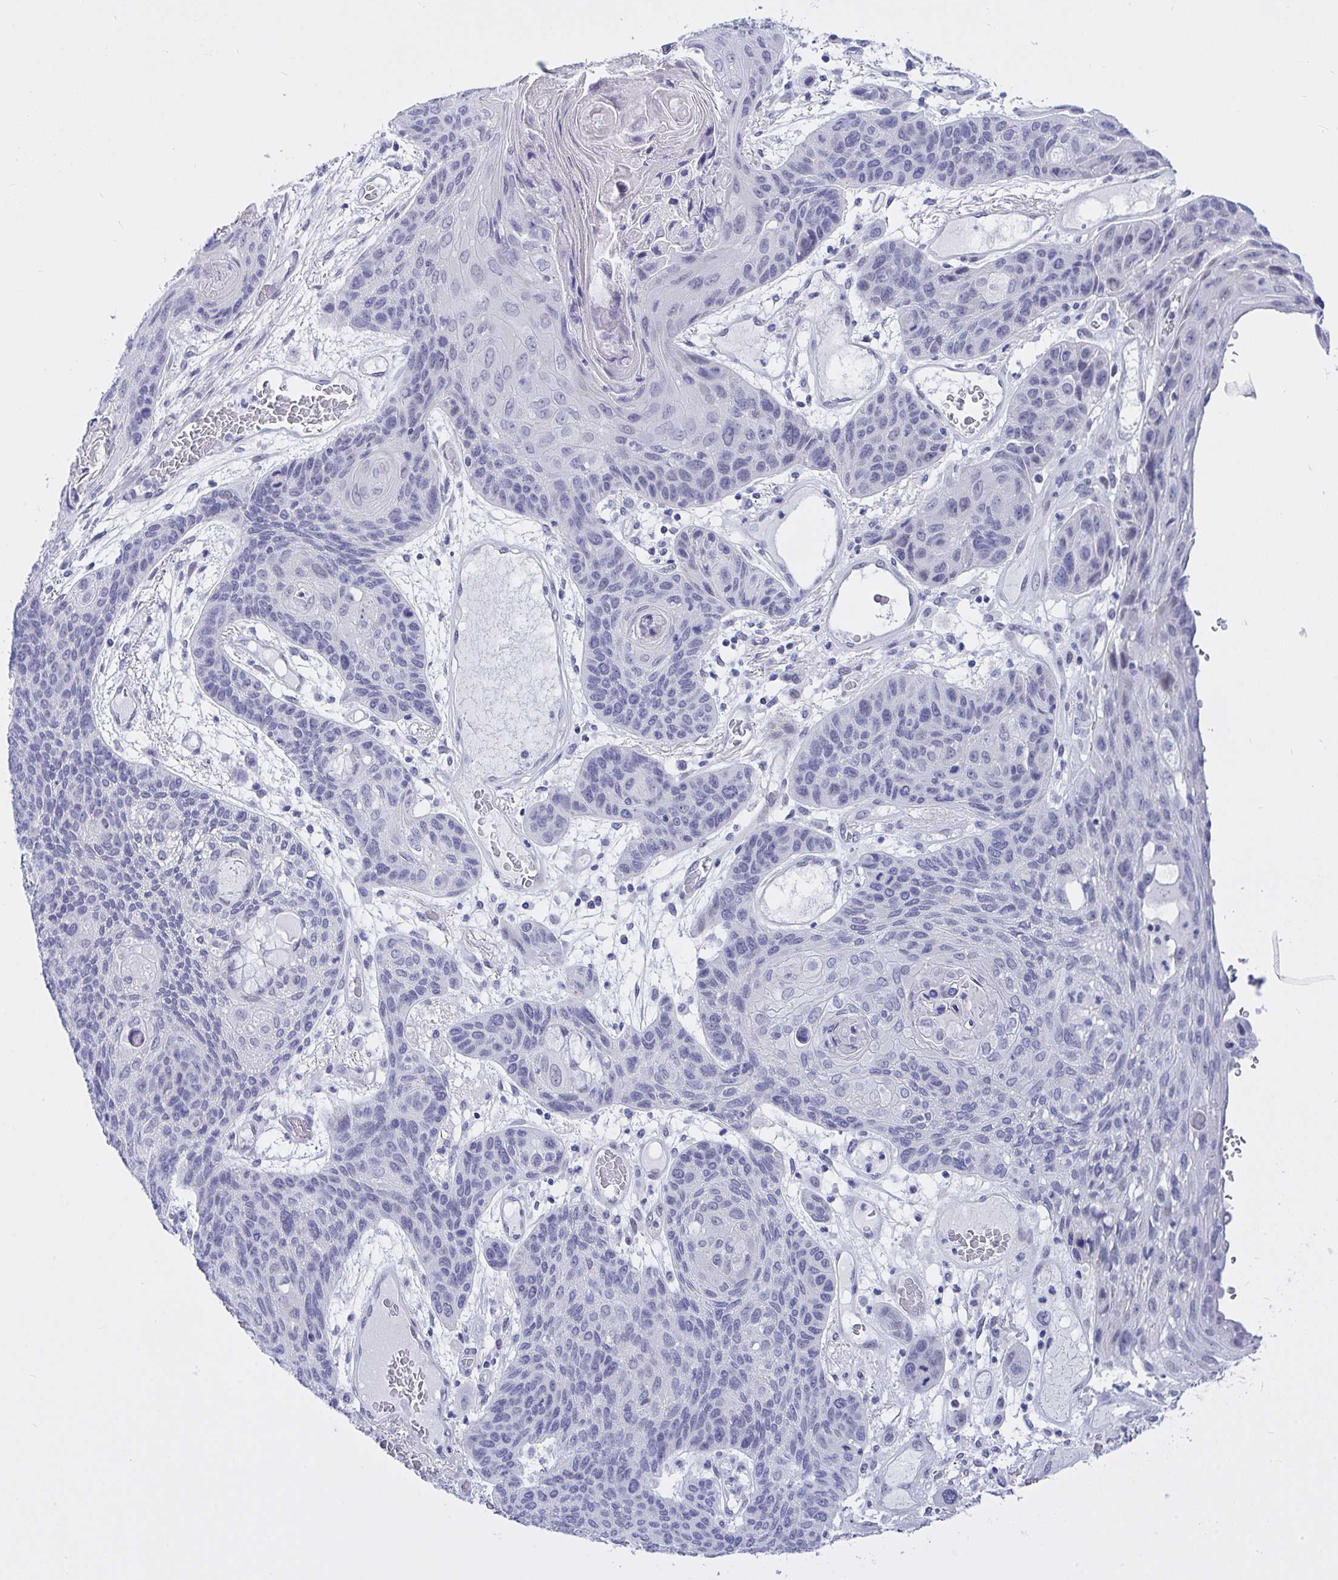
{"staining": {"intensity": "negative", "quantity": "none", "location": "none"}, "tissue": "lung cancer", "cell_type": "Tumor cells", "image_type": "cancer", "snomed": [{"axis": "morphology", "description": "Squamous cell carcinoma, NOS"}, {"axis": "morphology", "description": "Squamous cell carcinoma, metastatic, NOS"}, {"axis": "topography", "description": "Lymph node"}, {"axis": "topography", "description": "Lung"}], "caption": "There is no significant positivity in tumor cells of lung cancer.", "gene": "FBXL22", "patient": {"sex": "male", "age": 41}}